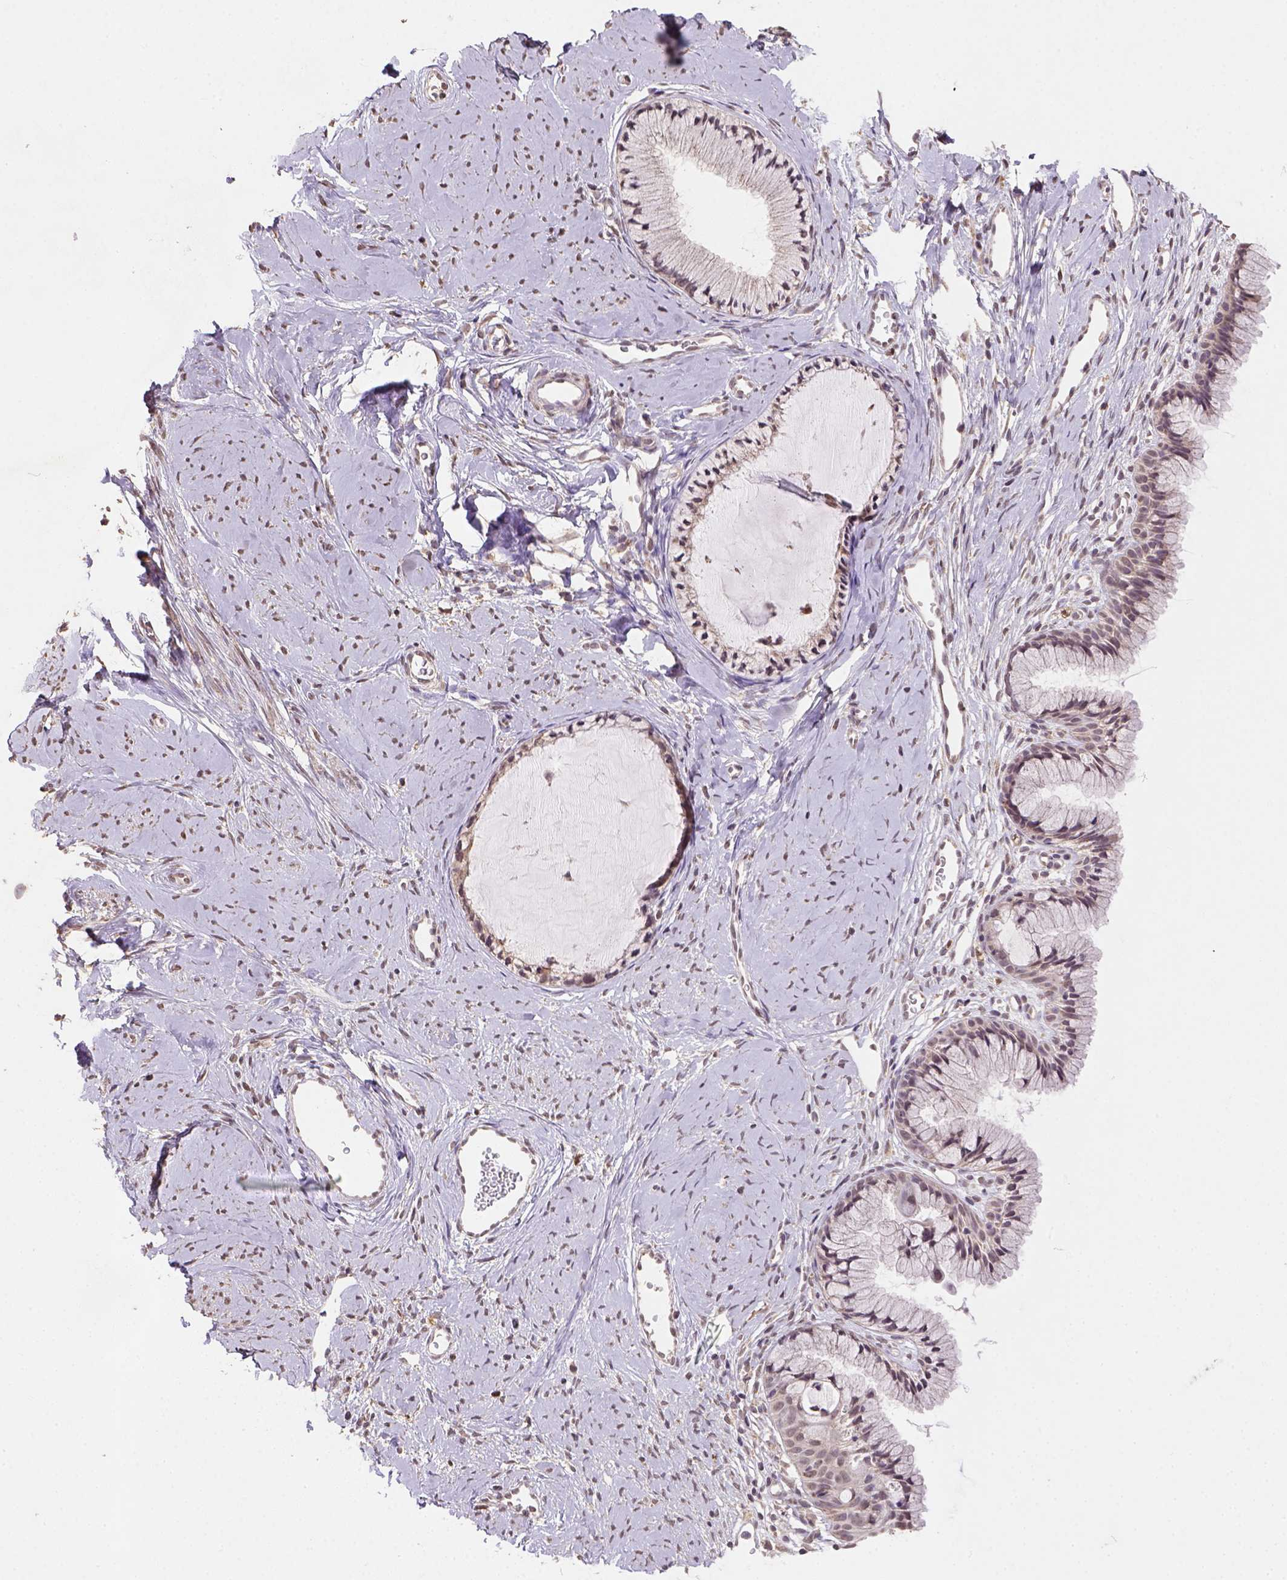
{"staining": {"intensity": "negative", "quantity": "none", "location": "none"}, "tissue": "cervix", "cell_type": "Glandular cells", "image_type": "normal", "snomed": [{"axis": "morphology", "description": "Normal tissue, NOS"}, {"axis": "topography", "description": "Cervix"}], "caption": "This is an IHC histopathology image of unremarkable cervix. There is no expression in glandular cells.", "gene": "NUDT10", "patient": {"sex": "female", "age": 40}}